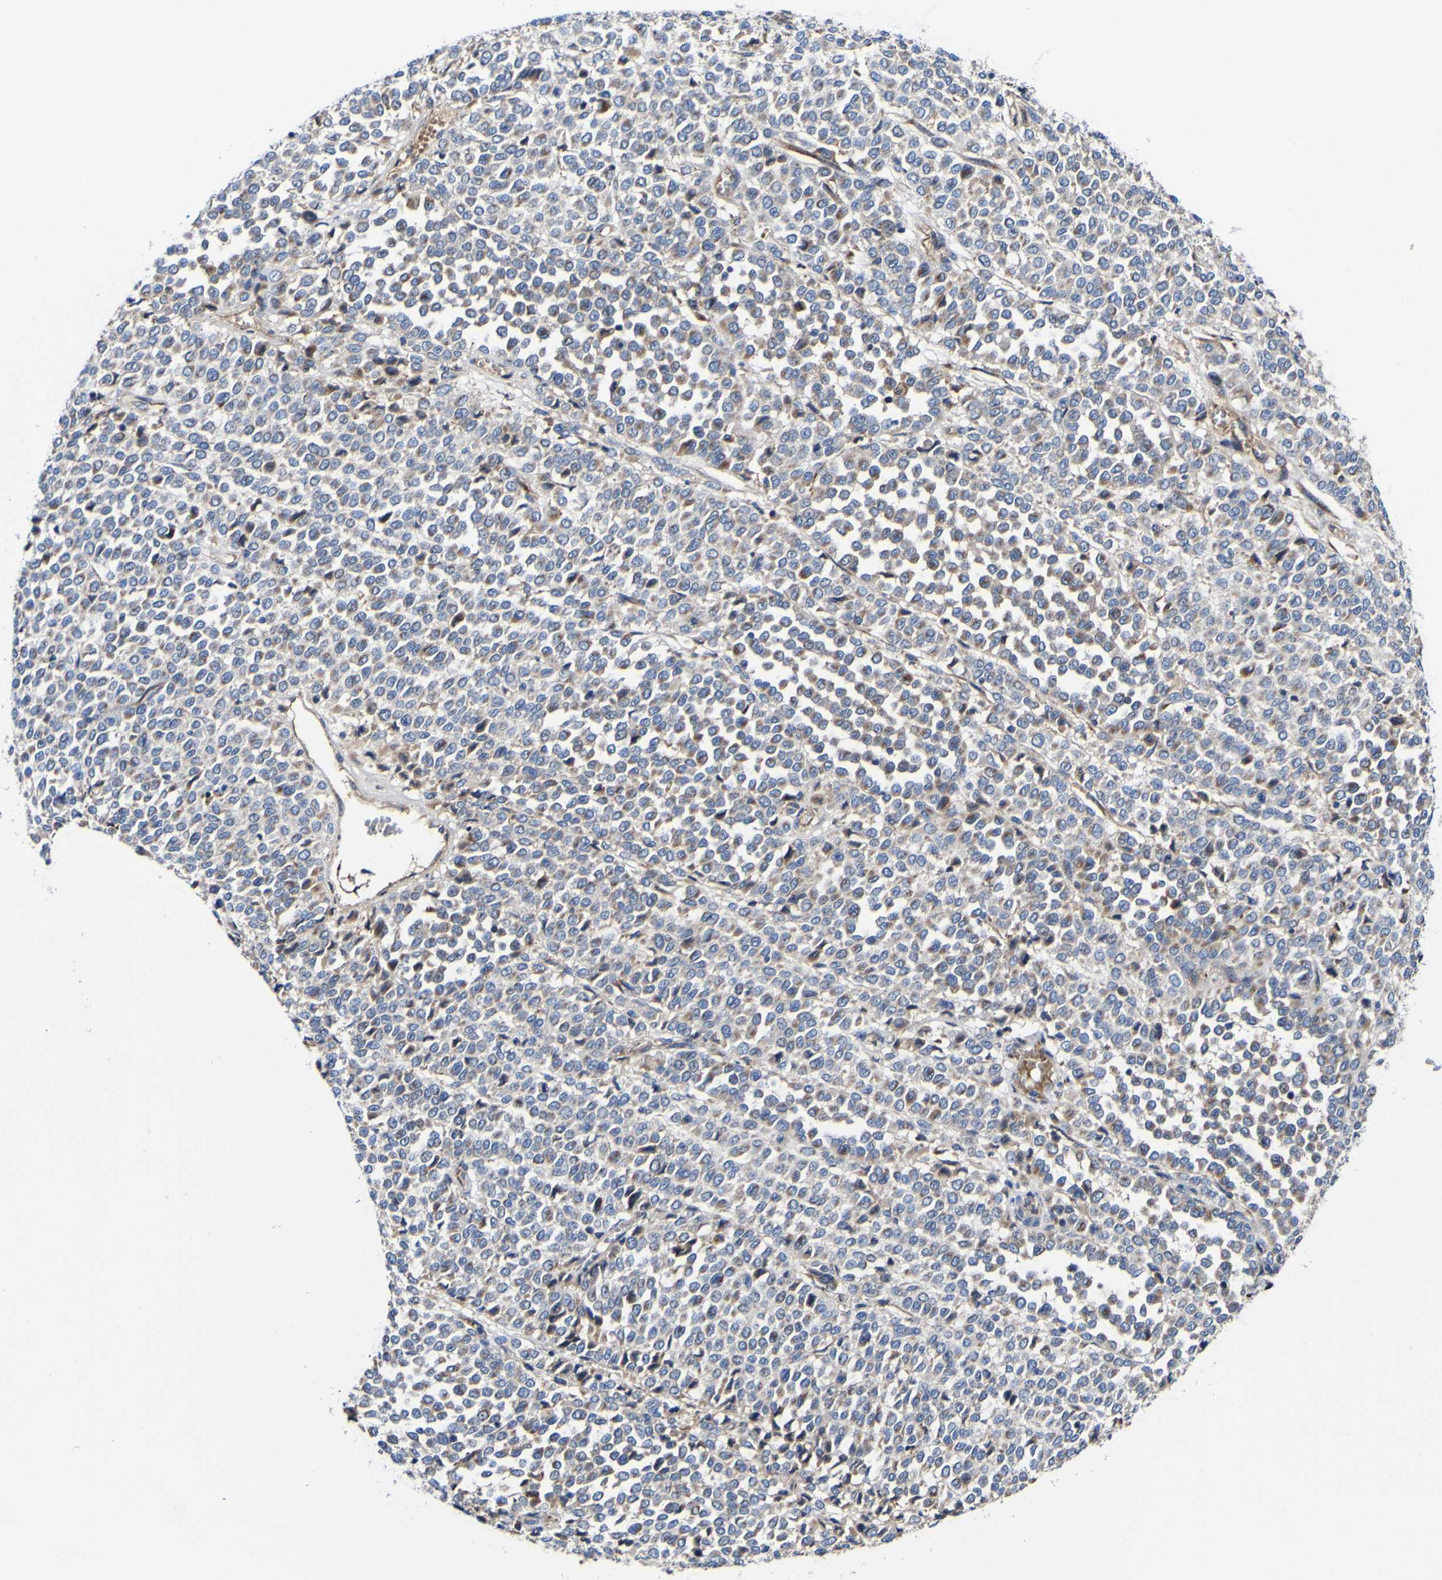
{"staining": {"intensity": "weak", "quantity": "25%-75%", "location": "cytoplasmic/membranous"}, "tissue": "melanoma", "cell_type": "Tumor cells", "image_type": "cancer", "snomed": [{"axis": "morphology", "description": "Malignant melanoma, Metastatic site"}, {"axis": "topography", "description": "Pancreas"}], "caption": "About 25%-75% of tumor cells in human malignant melanoma (metastatic site) demonstrate weak cytoplasmic/membranous protein staining as visualized by brown immunohistochemical staining.", "gene": "CCDC90B", "patient": {"sex": "female", "age": 30}}